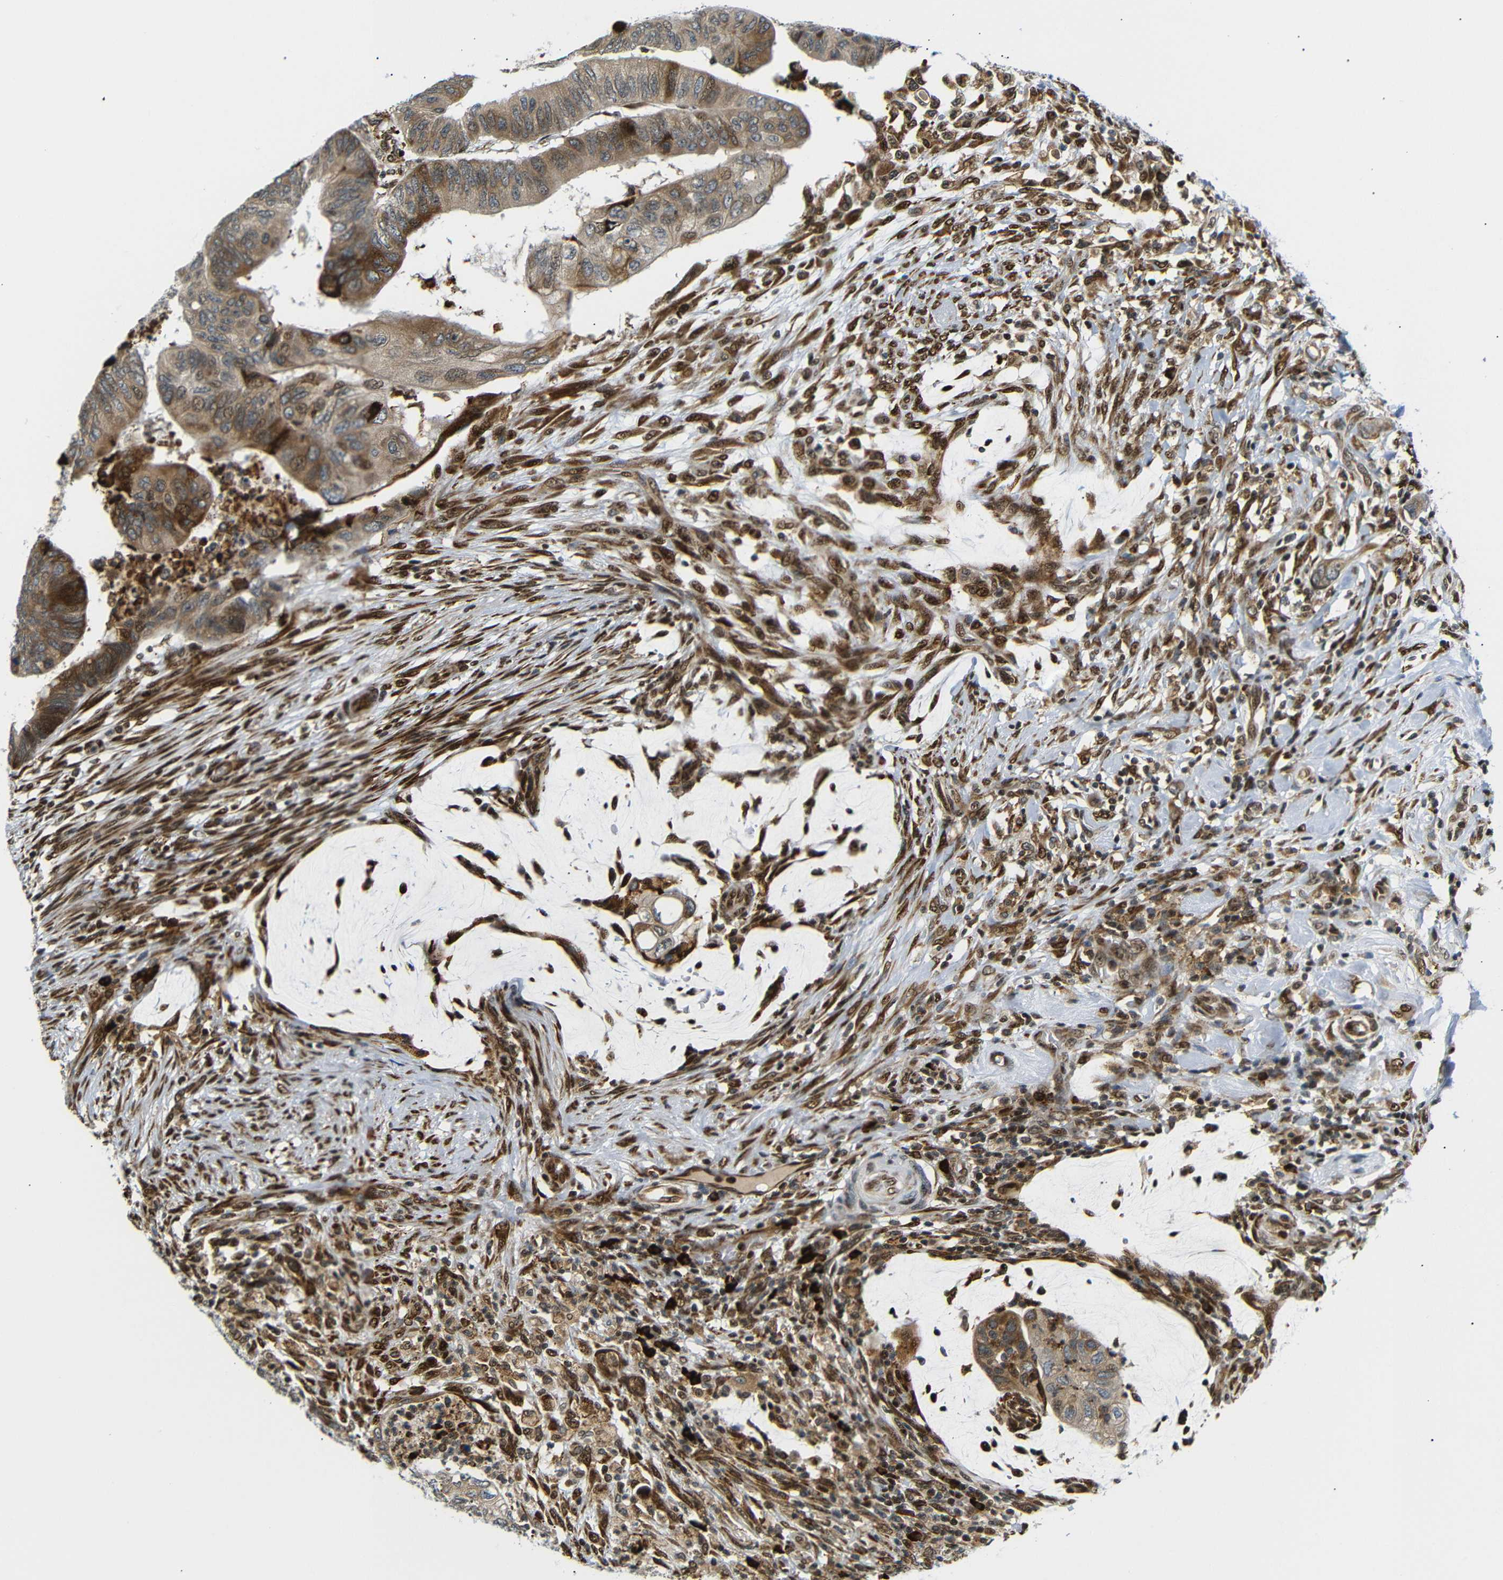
{"staining": {"intensity": "moderate", "quantity": "25%-75%", "location": "cytoplasmic/membranous"}, "tissue": "colorectal cancer", "cell_type": "Tumor cells", "image_type": "cancer", "snomed": [{"axis": "morphology", "description": "Normal tissue, NOS"}, {"axis": "morphology", "description": "Adenocarcinoma, NOS"}, {"axis": "topography", "description": "Rectum"}, {"axis": "topography", "description": "Peripheral nerve tissue"}], "caption": "This photomicrograph displays immunohistochemistry (IHC) staining of adenocarcinoma (colorectal), with medium moderate cytoplasmic/membranous staining in about 25%-75% of tumor cells.", "gene": "SPCS2", "patient": {"sex": "male", "age": 92}}